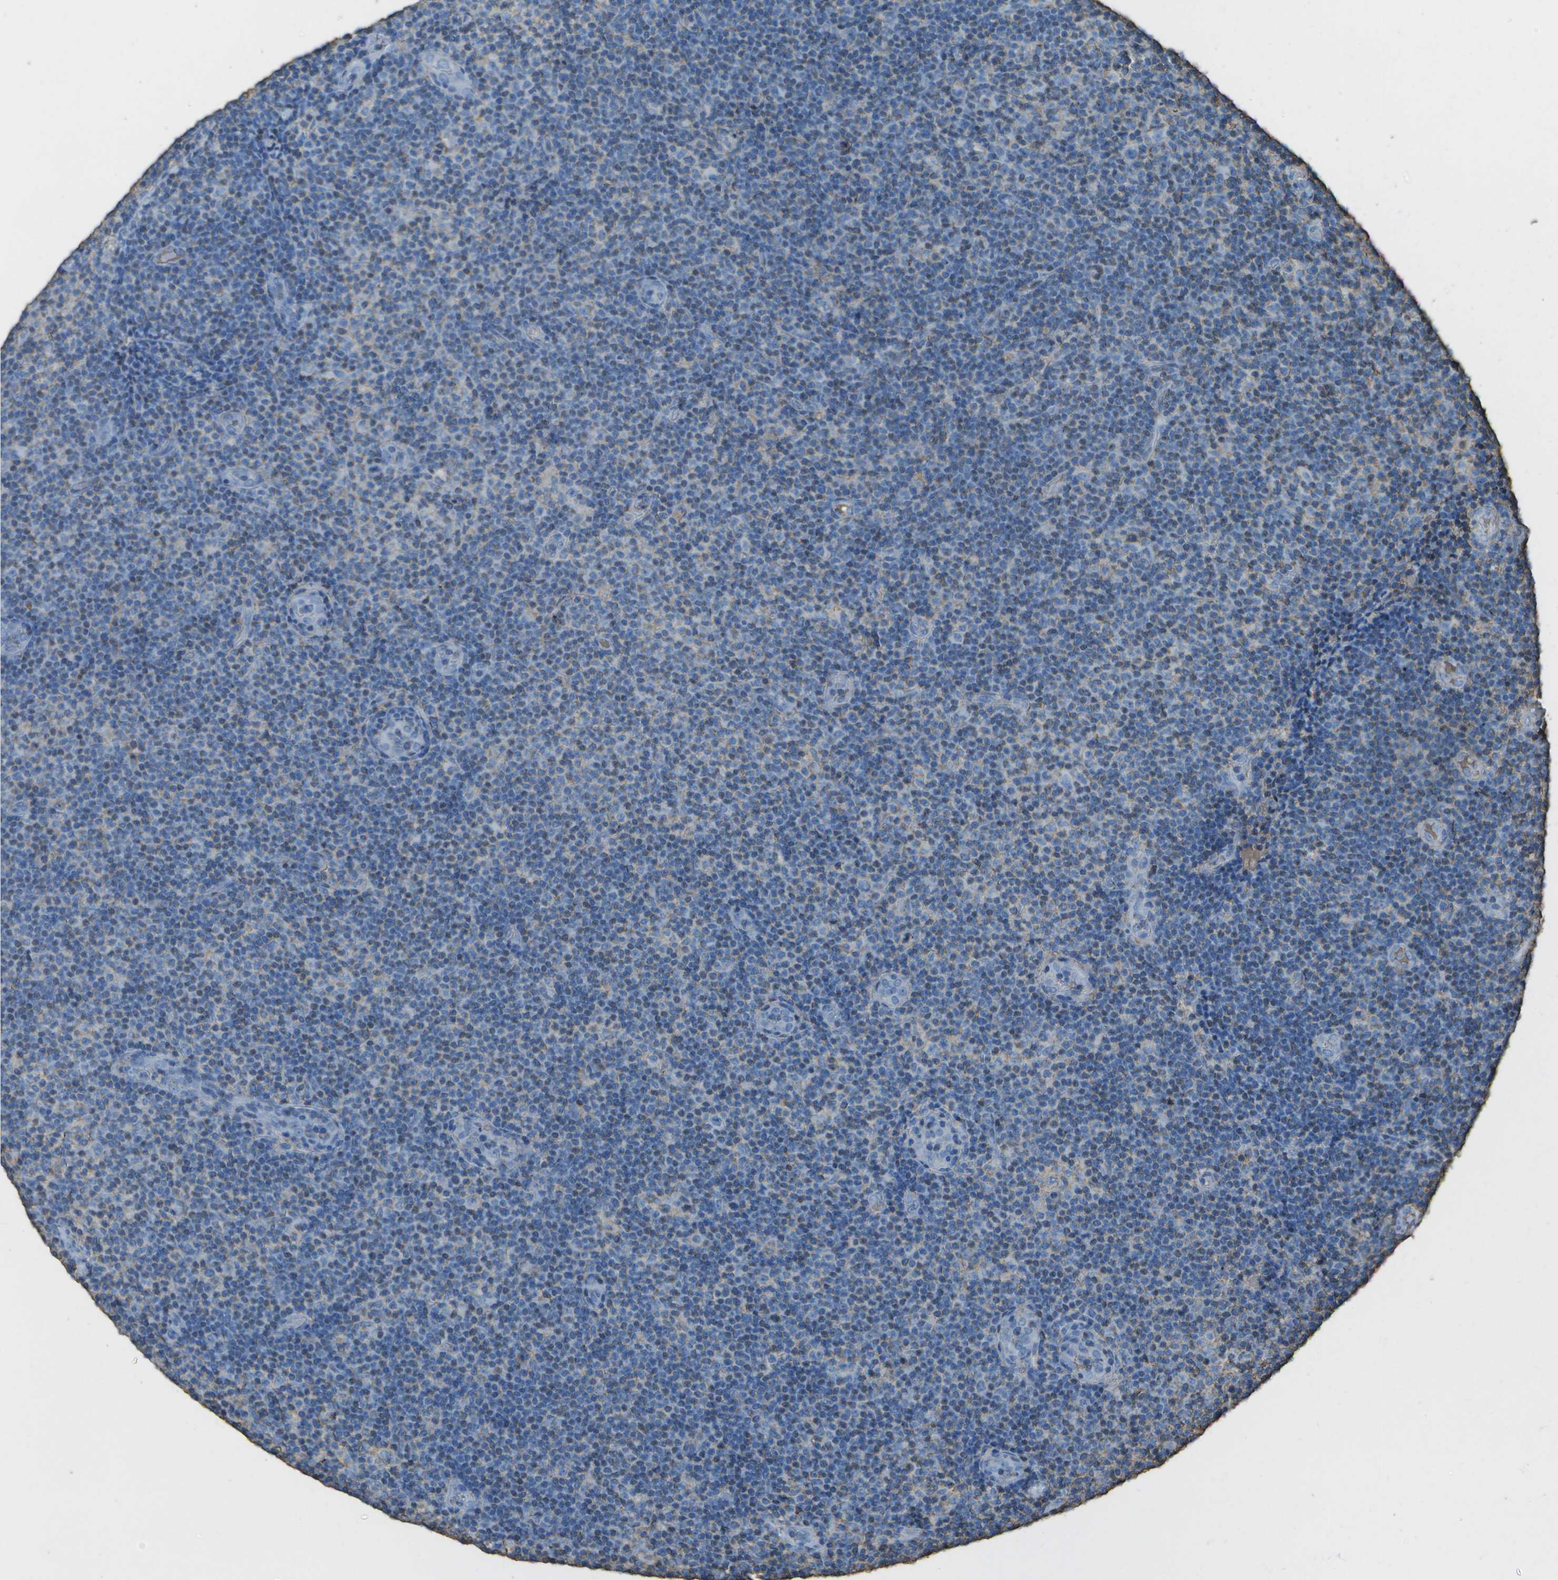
{"staining": {"intensity": "negative", "quantity": "none", "location": "none"}, "tissue": "lymphoma", "cell_type": "Tumor cells", "image_type": "cancer", "snomed": [{"axis": "morphology", "description": "Malignant lymphoma, non-Hodgkin's type, Low grade"}, {"axis": "topography", "description": "Lymph node"}], "caption": "Tumor cells are negative for brown protein staining in malignant lymphoma, non-Hodgkin's type (low-grade).", "gene": "CYP4F11", "patient": {"sex": "male", "age": 83}}